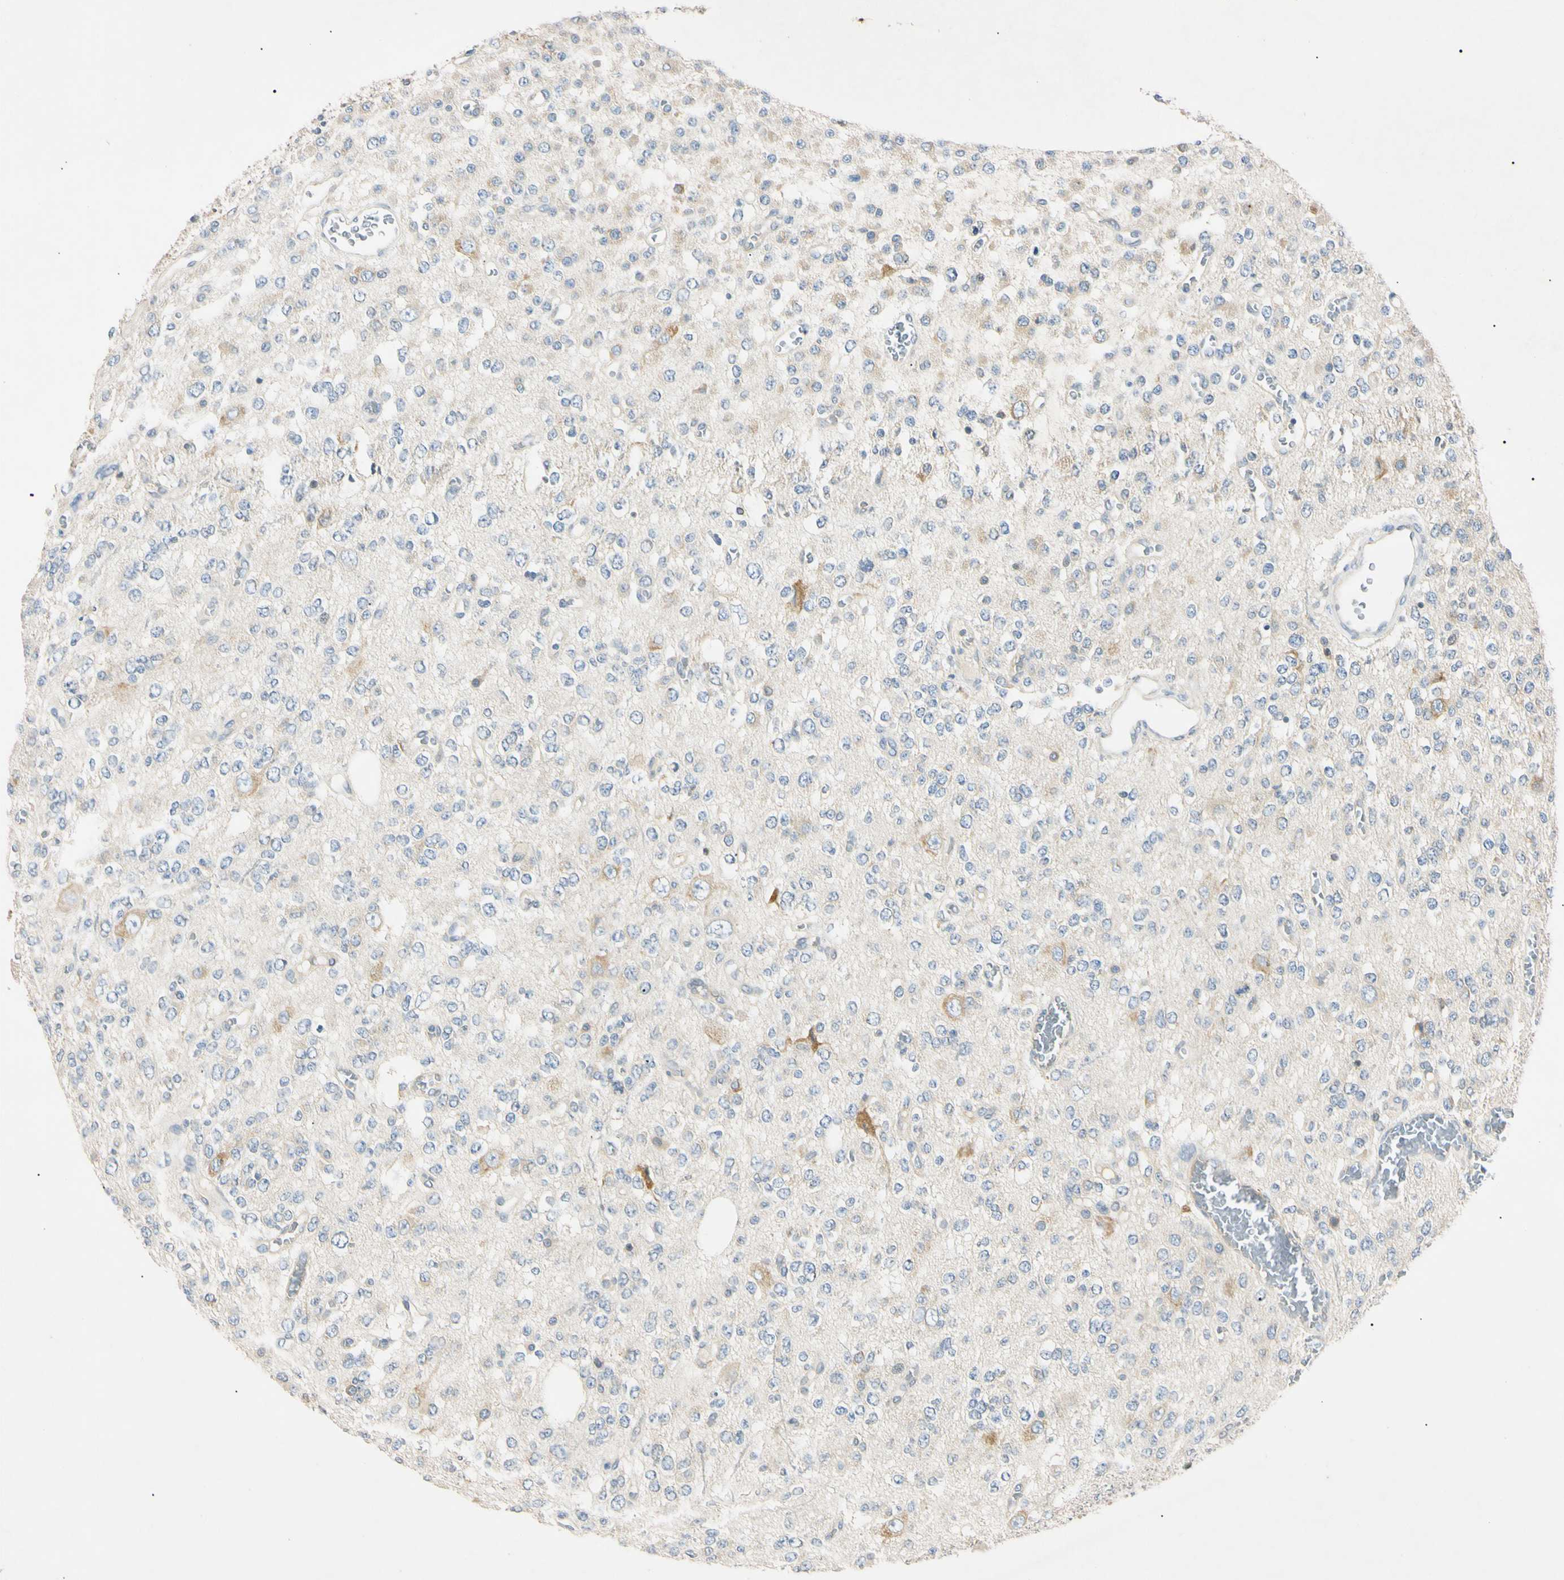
{"staining": {"intensity": "weak", "quantity": "25%-75%", "location": "cytoplasmic/membranous"}, "tissue": "glioma", "cell_type": "Tumor cells", "image_type": "cancer", "snomed": [{"axis": "morphology", "description": "Glioma, malignant, Low grade"}, {"axis": "topography", "description": "Brain"}], "caption": "Tumor cells display weak cytoplasmic/membranous staining in about 25%-75% of cells in malignant low-grade glioma.", "gene": "DNAJB12", "patient": {"sex": "male", "age": 38}}